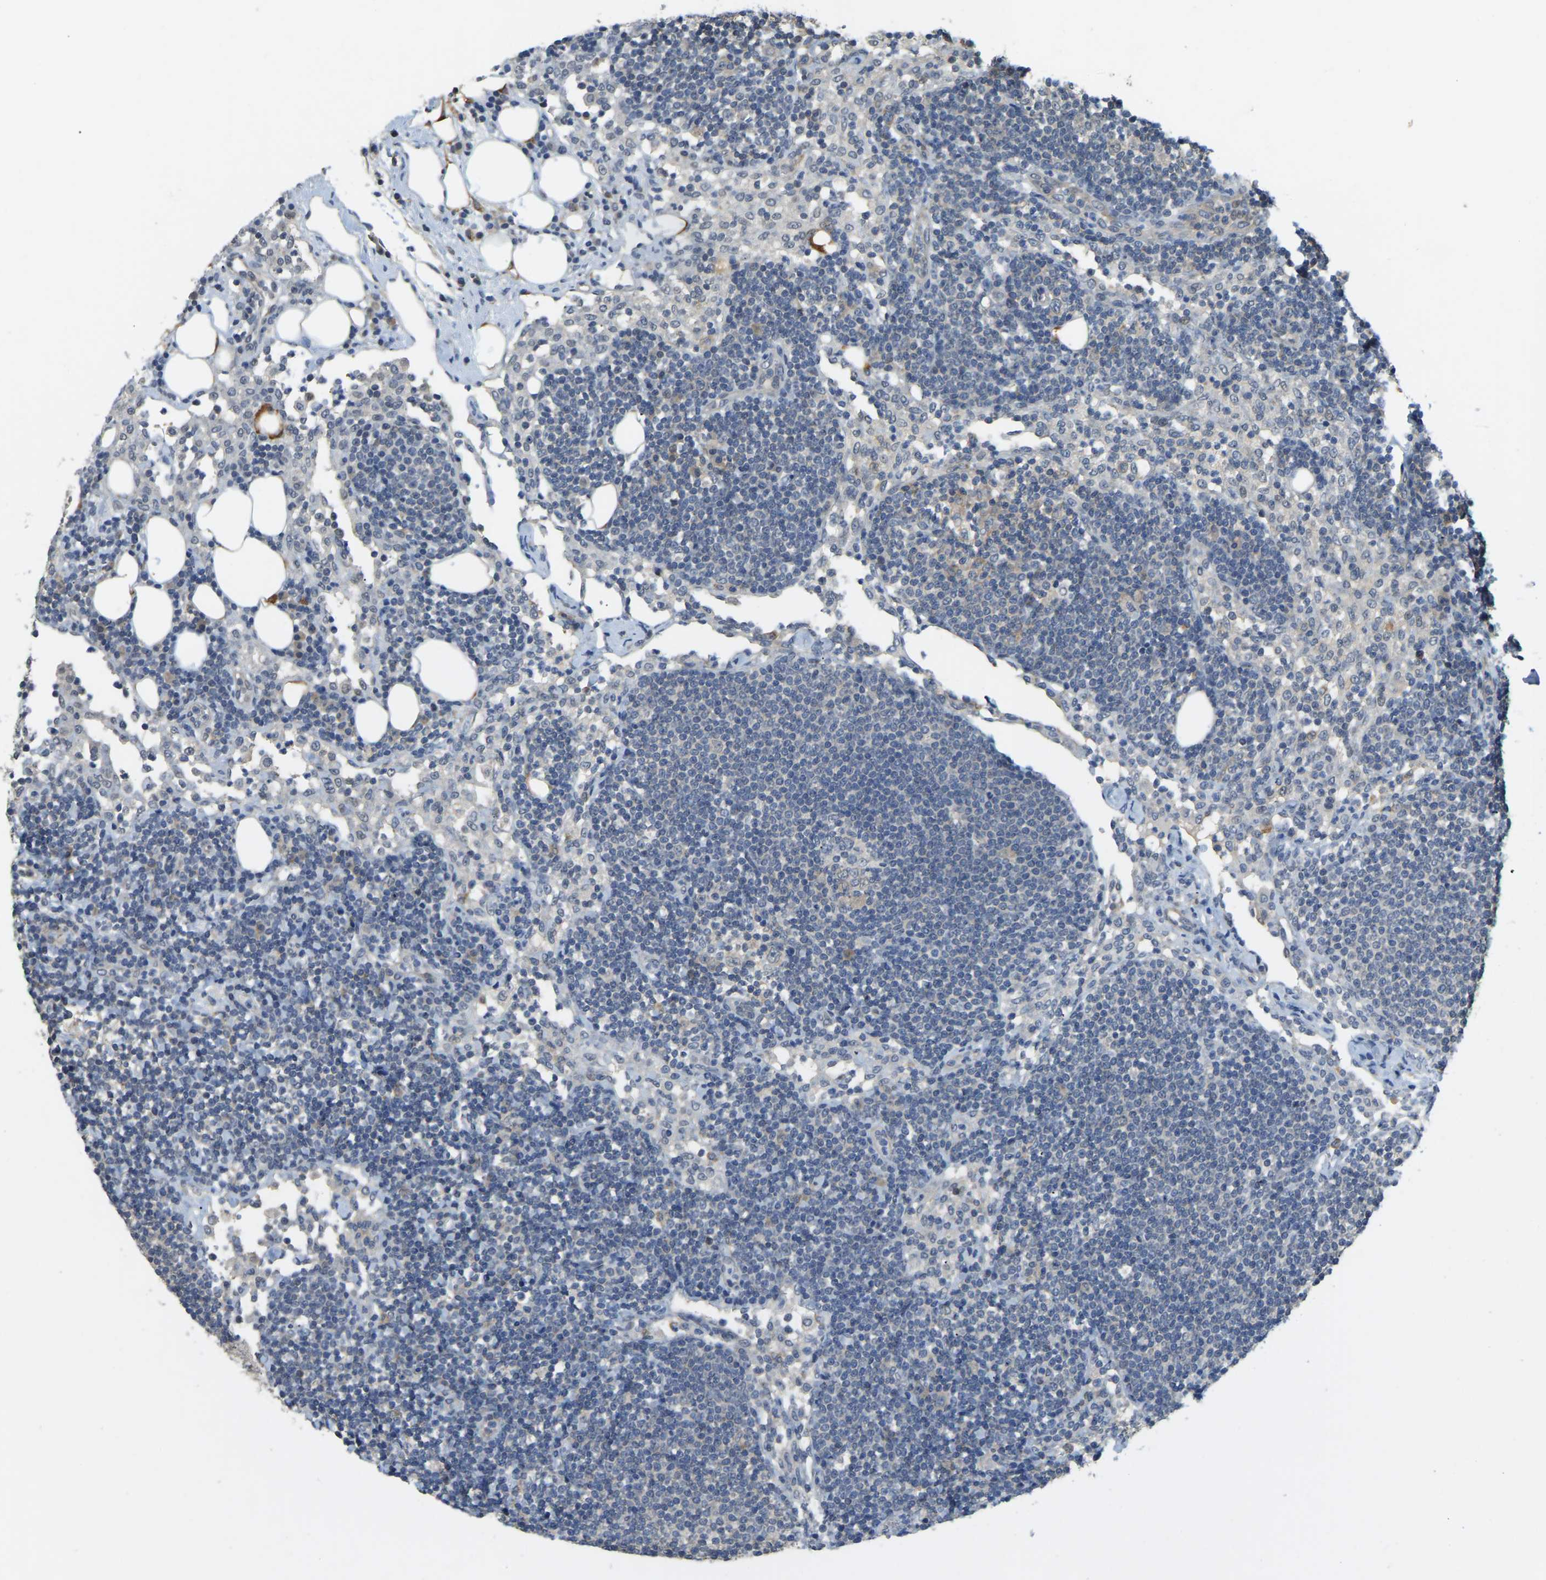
{"staining": {"intensity": "negative", "quantity": "none", "location": "none"}, "tissue": "lymph node", "cell_type": "Germinal center cells", "image_type": "normal", "snomed": [{"axis": "morphology", "description": "Normal tissue, NOS"}, {"axis": "morphology", "description": "Carcinoid, malignant, NOS"}, {"axis": "topography", "description": "Lymph node"}], "caption": "This is an immunohistochemistry (IHC) photomicrograph of normal human lymph node. There is no positivity in germinal center cells.", "gene": "AHNAK", "patient": {"sex": "male", "age": 47}}